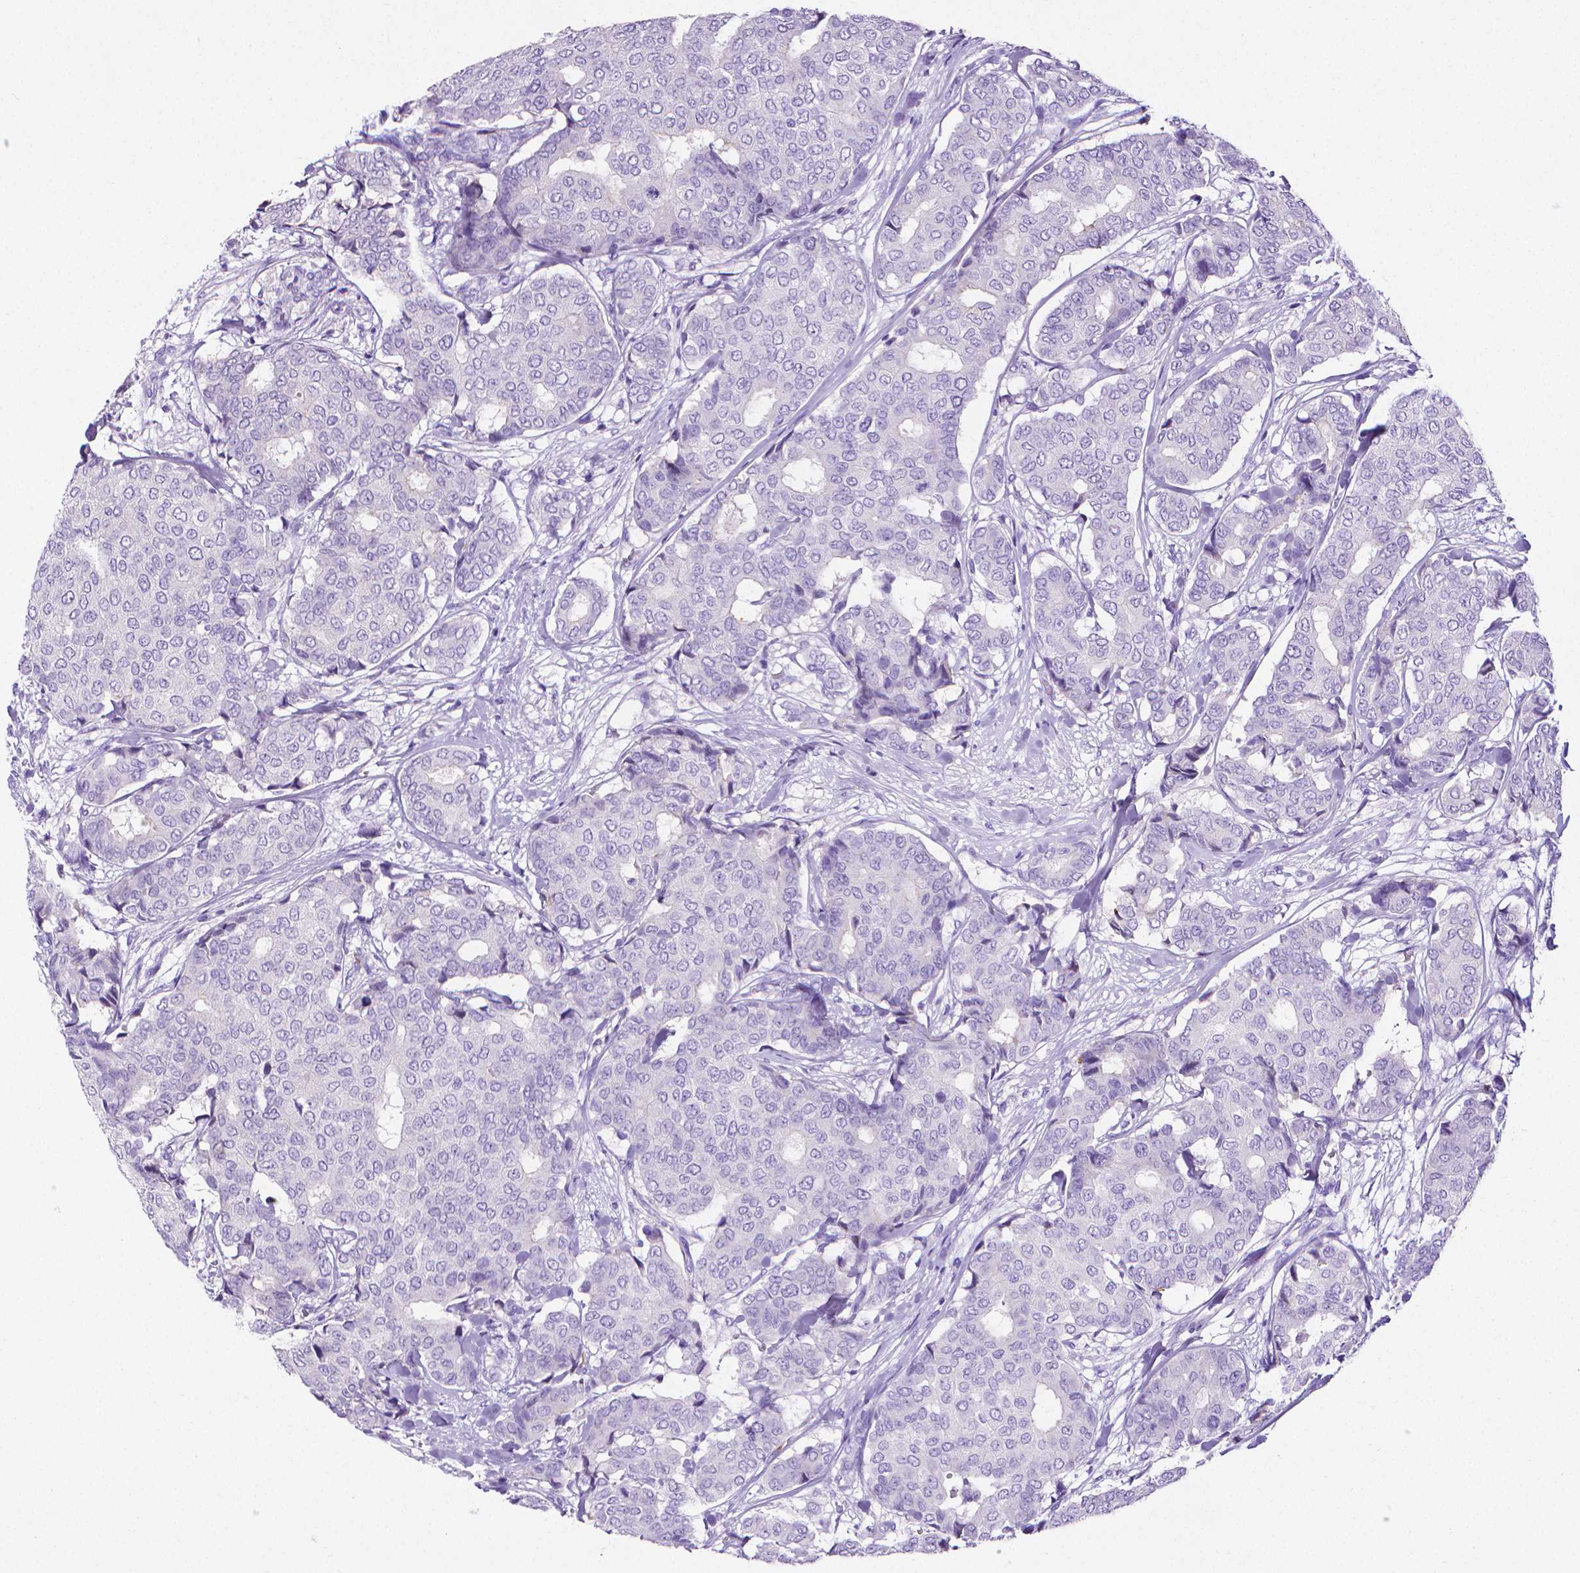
{"staining": {"intensity": "negative", "quantity": "none", "location": "none"}, "tissue": "breast cancer", "cell_type": "Tumor cells", "image_type": "cancer", "snomed": [{"axis": "morphology", "description": "Duct carcinoma"}, {"axis": "topography", "description": "Breast"}], "caption": "A histopathology image of human breast cancer (invasive ductal carcinoma) is negative for staining in tumor cells. (DAB immunohistochemistry (IHC) visualized using brightfield microscopy, high magnification).", "gene": "MMP9", "patient": {"sex": "female", "age": 75}}